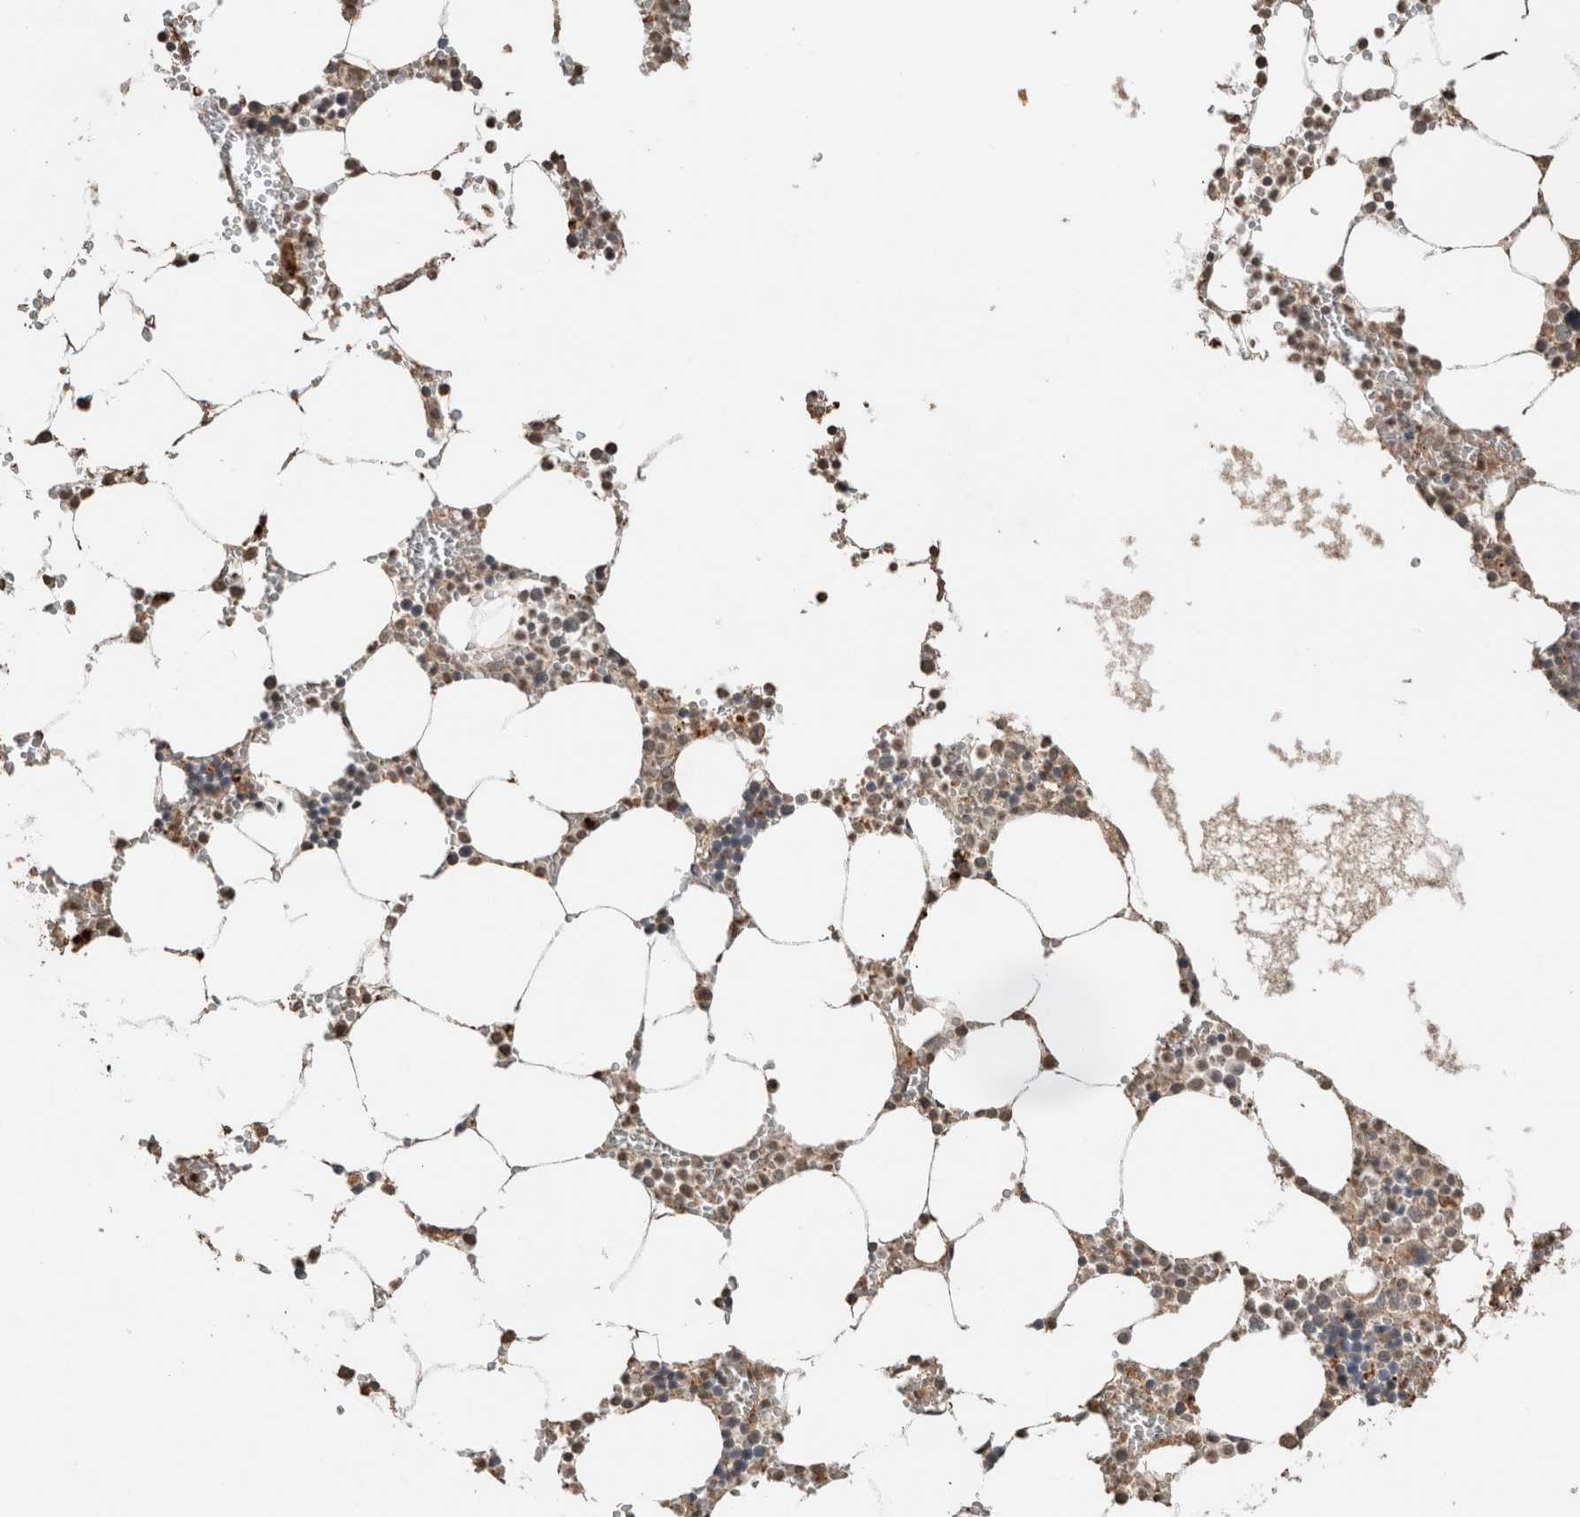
{"staining": {"intensity": "weak", "quantity": "25%-75%", "location": "cytoplasmic/membranous"}, "tissue": "bone marrow", "cell_type": "Hematopoietic cells", "image_type": "normal", "snomed": [{"axis": "morphology", "description": "Normal tissue, NOS"}, {"axis": "topography", "description": "Bone marrow"}], "caption": "IHC histopathology image of normal bone marrow: human bone marrow stained using IHC exhibits low levels of weak protein expression localized specifically in the cytoplasmic/membranous of hematopoietic cells, appearing as a cytoplasmic/membranous brown color.", "gene": "FAM3A", "patient": {"sex": "male", "age": 70}}